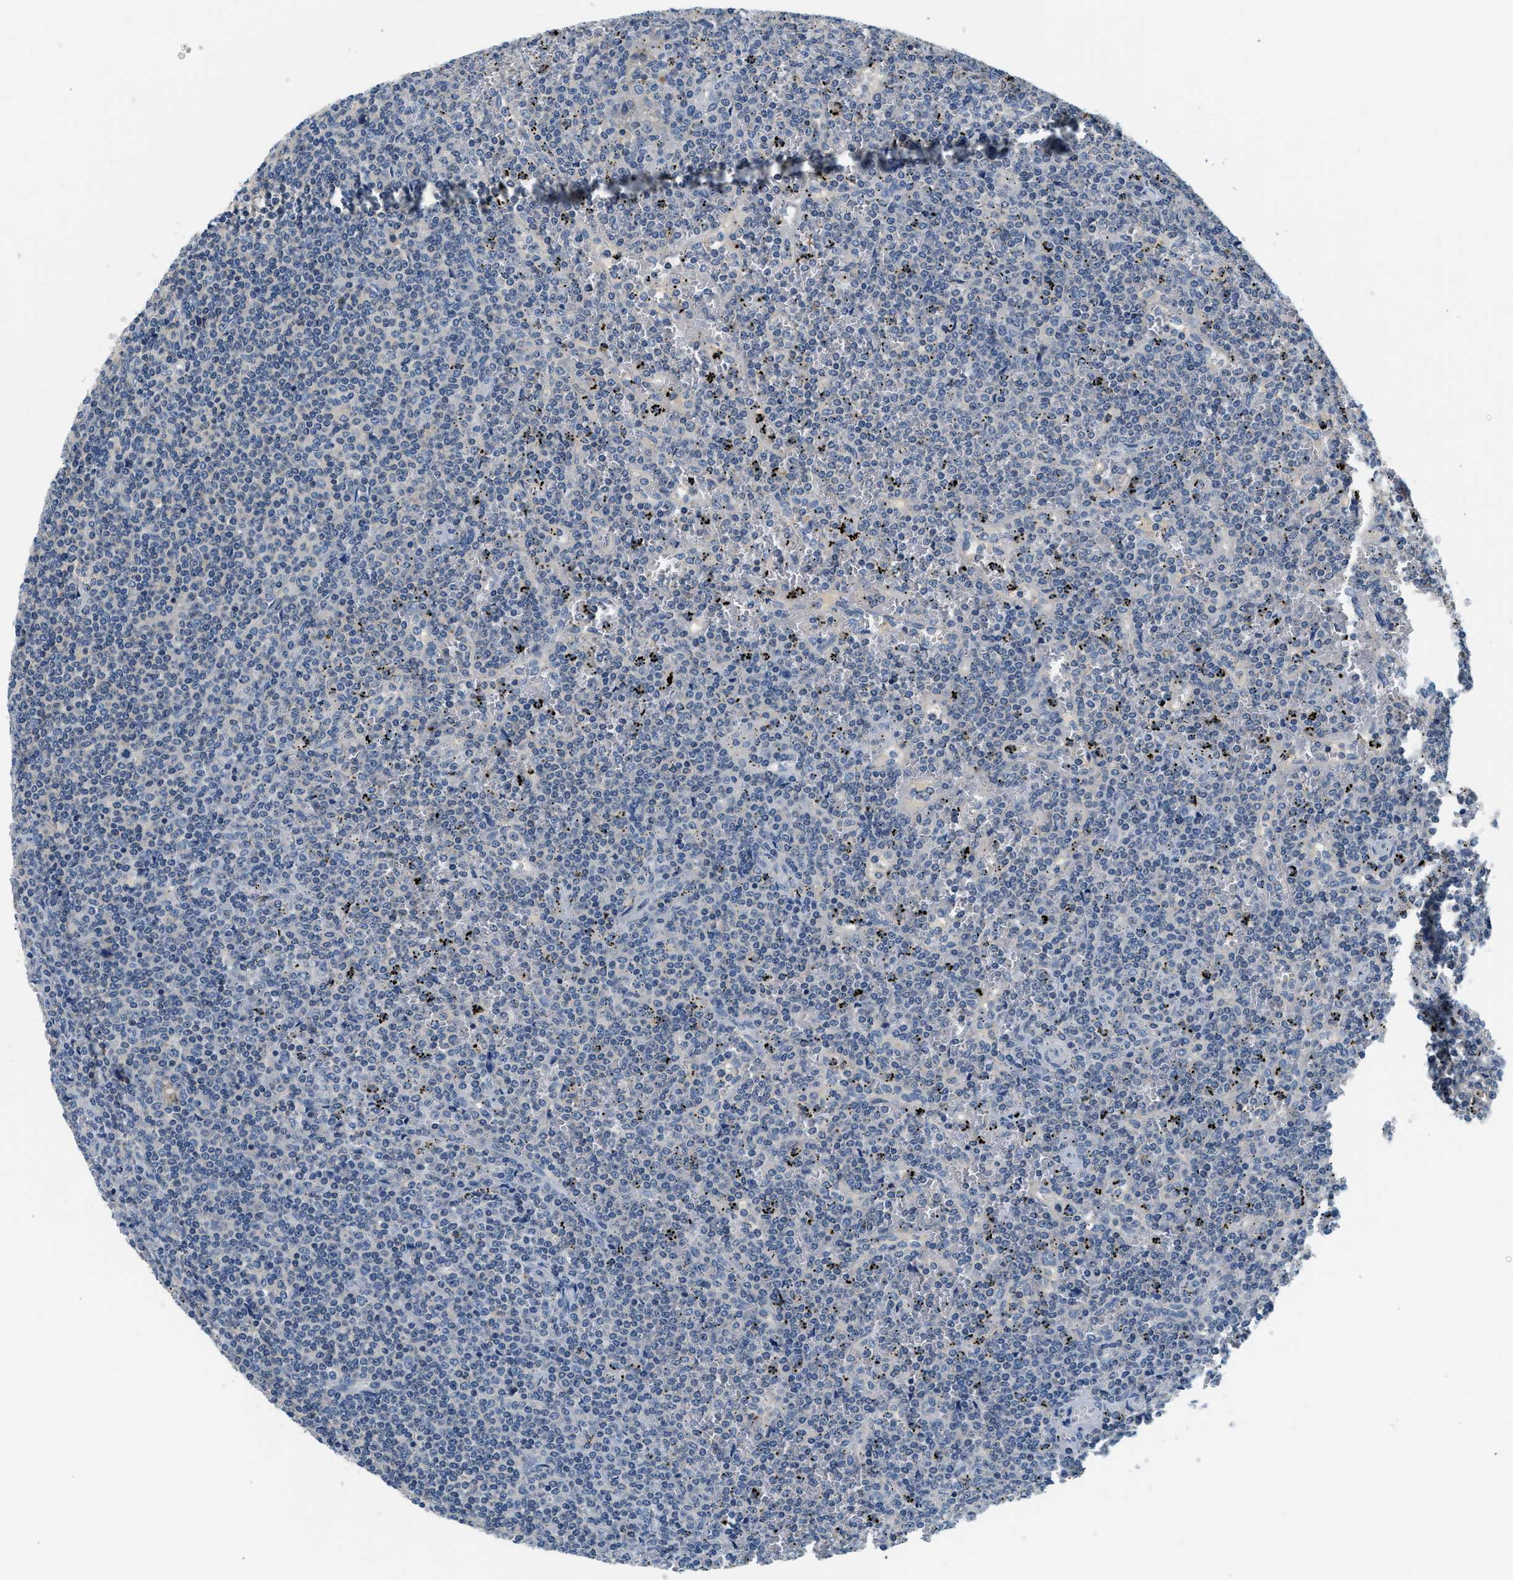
{"staining": {"intensity": "negative", "quantity": "none", "location": "none"}, "tissue": "lymphoma", "cell_type": "Tumor cells", "image_type": "cancer", "snomed": [{"axis": "morphology", "description": "Malignant lymphoma, non-Hodgkin's type, Low grade"}, {"axis": "topography", "description": "Spleen"}], "caption": "An IHC photomicrograph of low-grade malignant lymphoma, non-Hodgkin's type is shown. There is no staining in tumor cells of low-grade malignant lymphoma, non-Hodgkin's type.", "gene": "SLC35E1", "patient": {"sex": "female", "age": 19}}